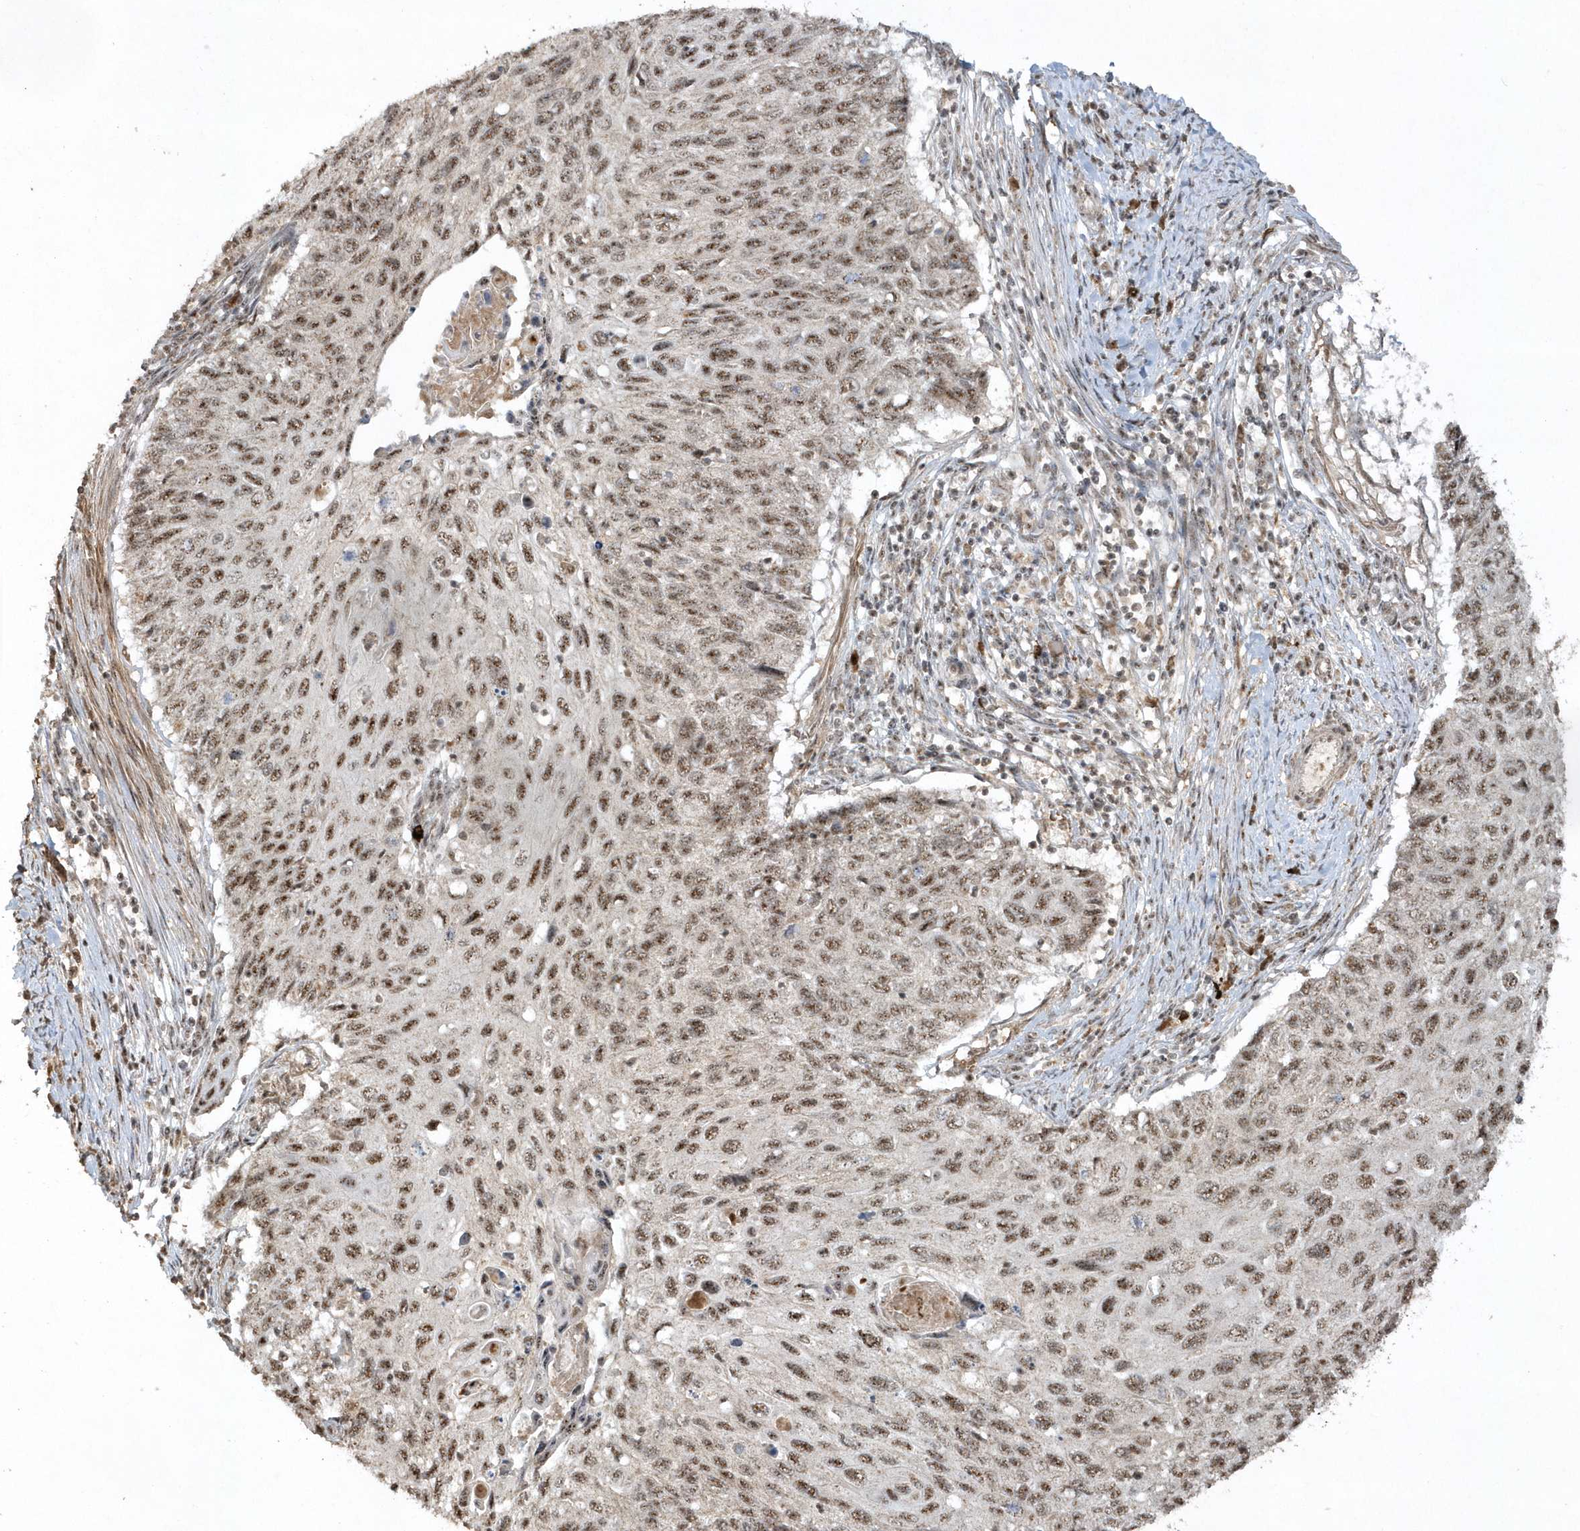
{"staining": {"intensity": "moderate", "quantity": ">75%", "location": "nuclear"}, "tissue": "cervical cancer", "cell_type": "Tumor cells", "image_type": "cancer", "snomed": [{"axis": "morphology", "description": "Squamous cell carcinoma, NOS"}, {"axis": "topography", "description": "Cervix"}], "caption": "This is an image of immunohistochemistry staining of cervical cancer (squamous cell carcinoma), which shows moderate expression in the nuclear of tumor cells.", "gene": "POLR3B", "patient": {"sex": "female", "age": 70}}